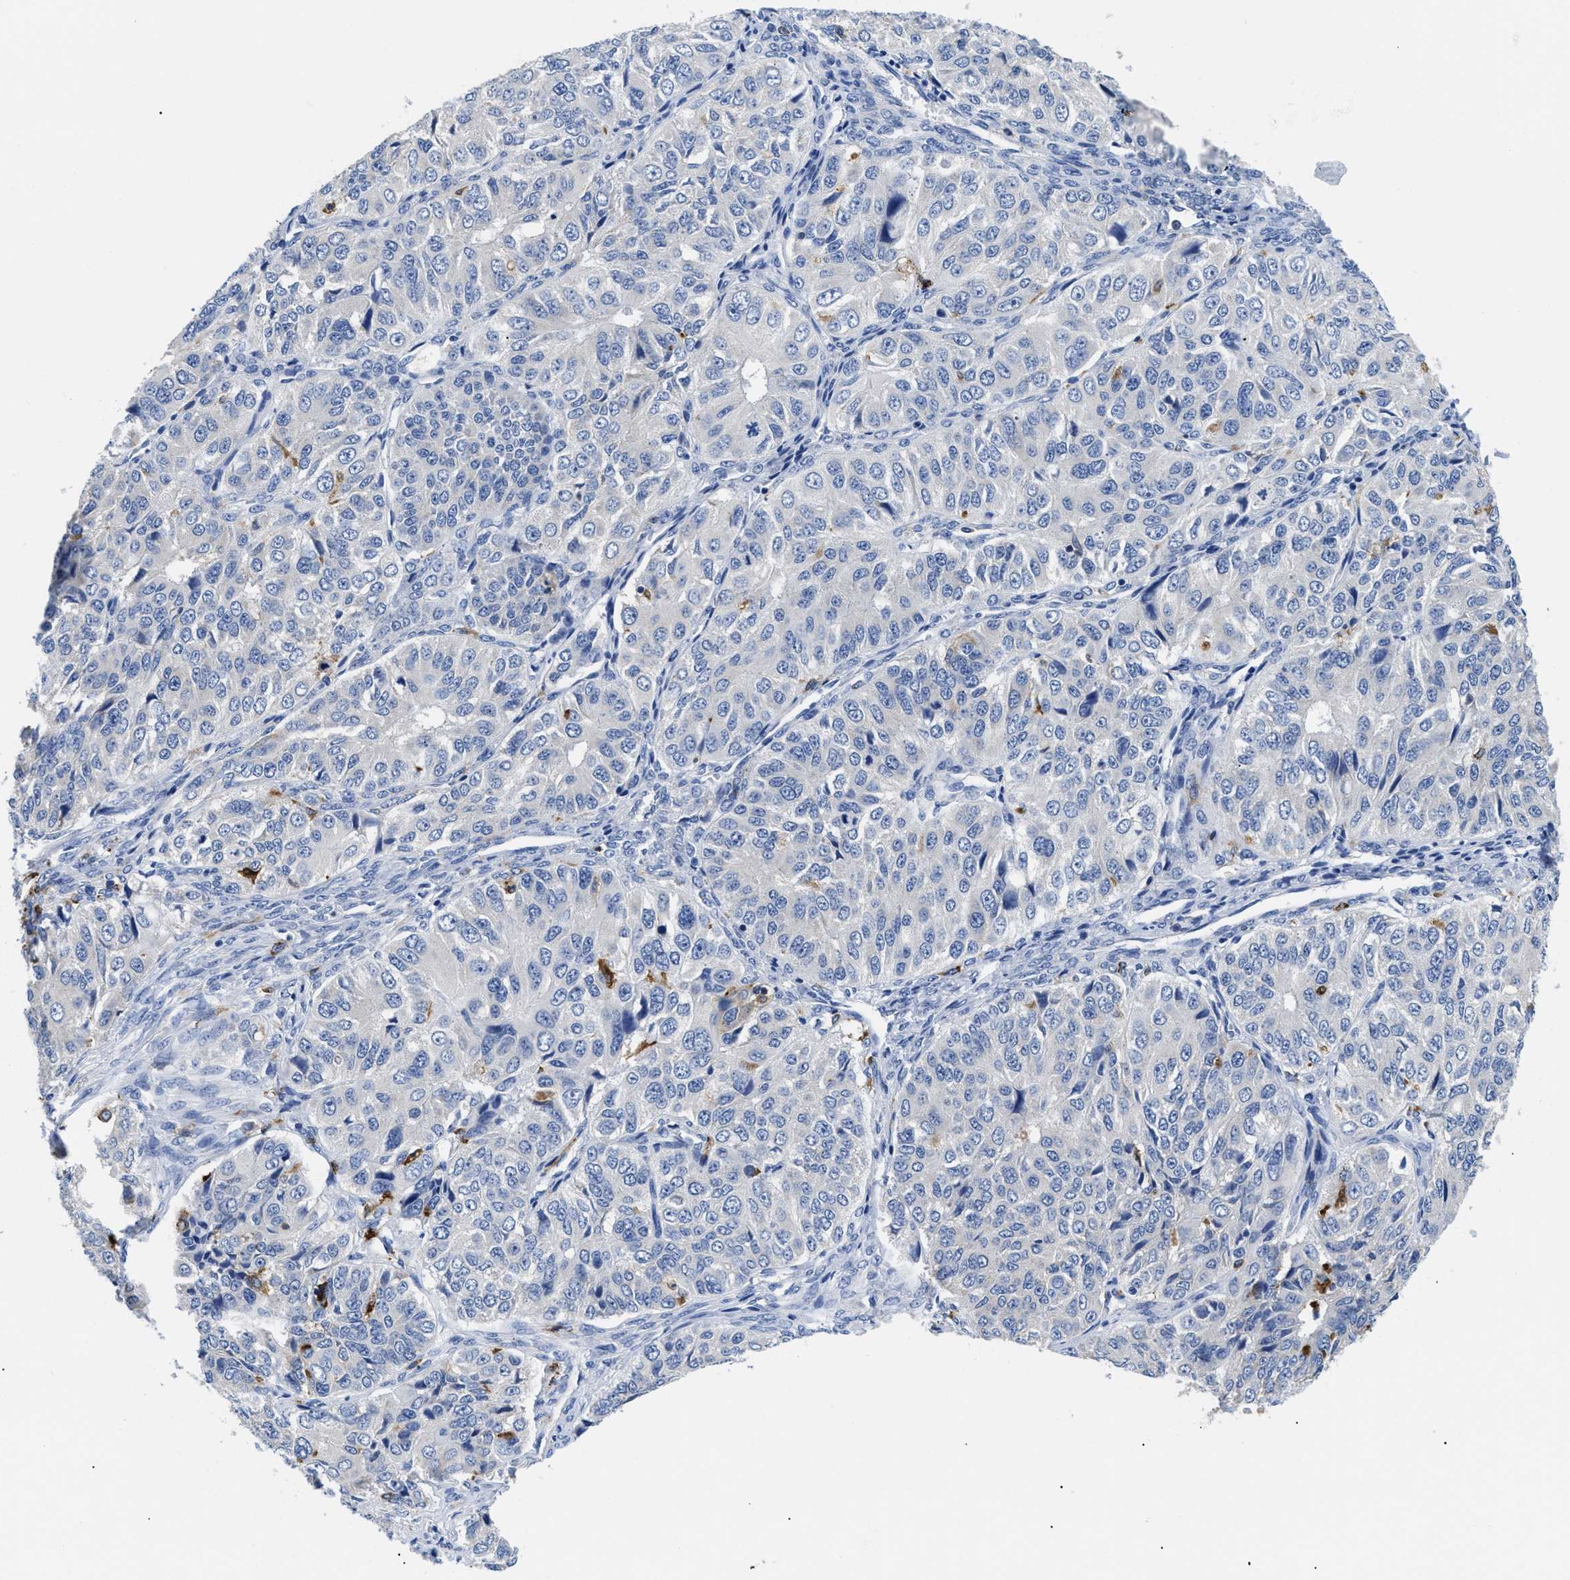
{"staining": {"intensity": "negative", "quantity": "none", "location": "none"}, "tissue": "ovarian cancer", "cell_type": "Tumor cells", "image_type": "cancer", "snomed": [{"axis": "morphology", "description": "Carcinoma, endometroid"}, {"axis": "topography", "description": "Ovary"}], "caption": "Histopathology image shows no protein positivity in tumor cells of ovarian cancer tissue.", "gene": "HLA-DPA1", "patient": {"sex": "female", "age": 51}}